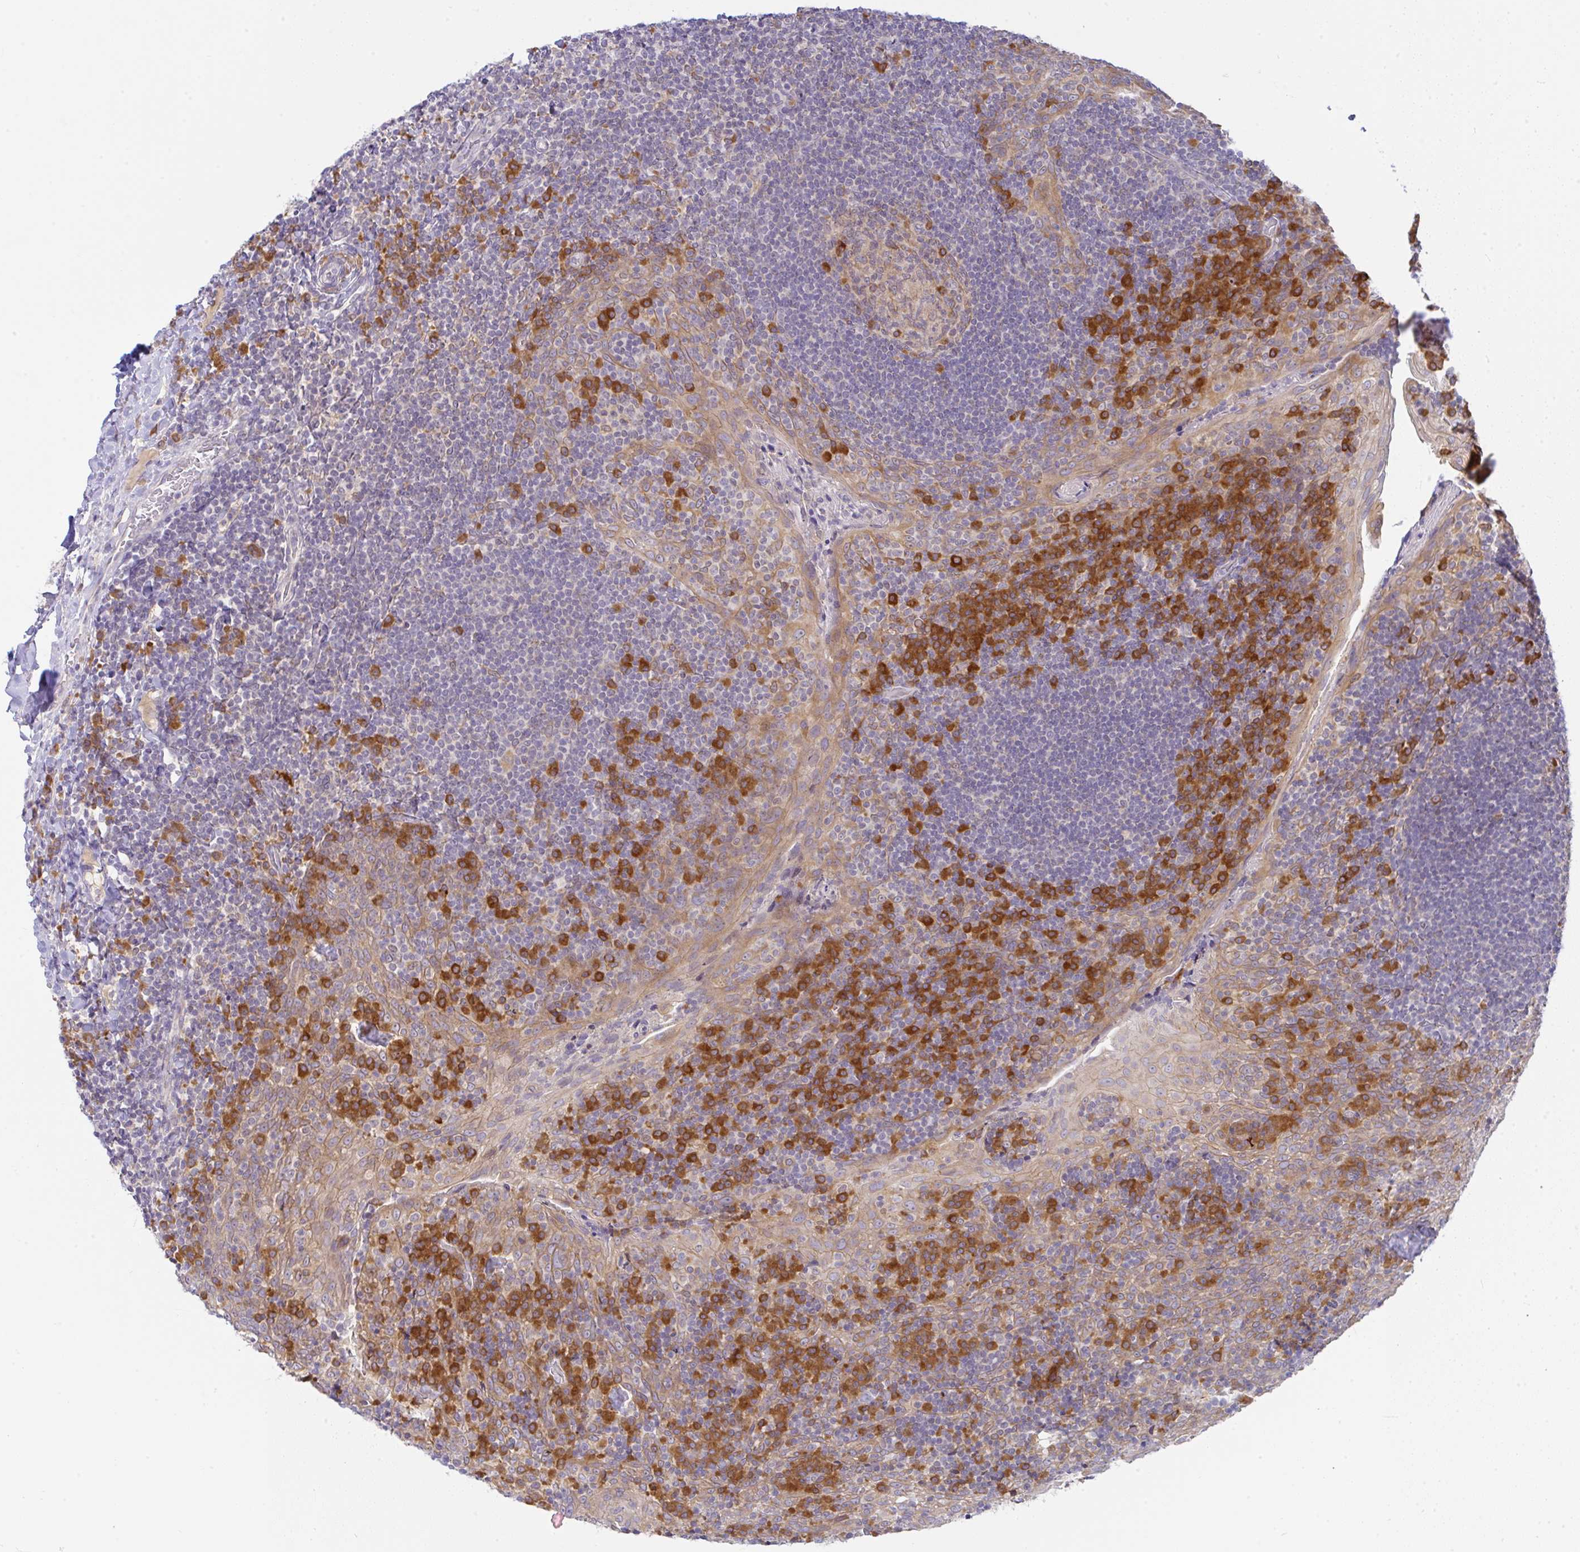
{"staining": {"intensity": "moderate", "quantity": "<25%", "location": "cytoplasmic/membranous"}, "tissue": "tonsil", "cell_type": "Germinal center cells", "image_type": "normal", "snomed": [{"axis": "morphology", "description": "Normal tissue, NOS"}, {"axis": "topography", "description": "Tonsil"}], "caption": "A brown stain highlights moderate cytoplasmic/membranous positivity of a protein in germinal center cells of unremarkable tonsil. (DAB IHC, brown staining for protein, blue staining for nuclei).", "gene": "DERL2", "patient": {"sex": "male", "age": 17}}